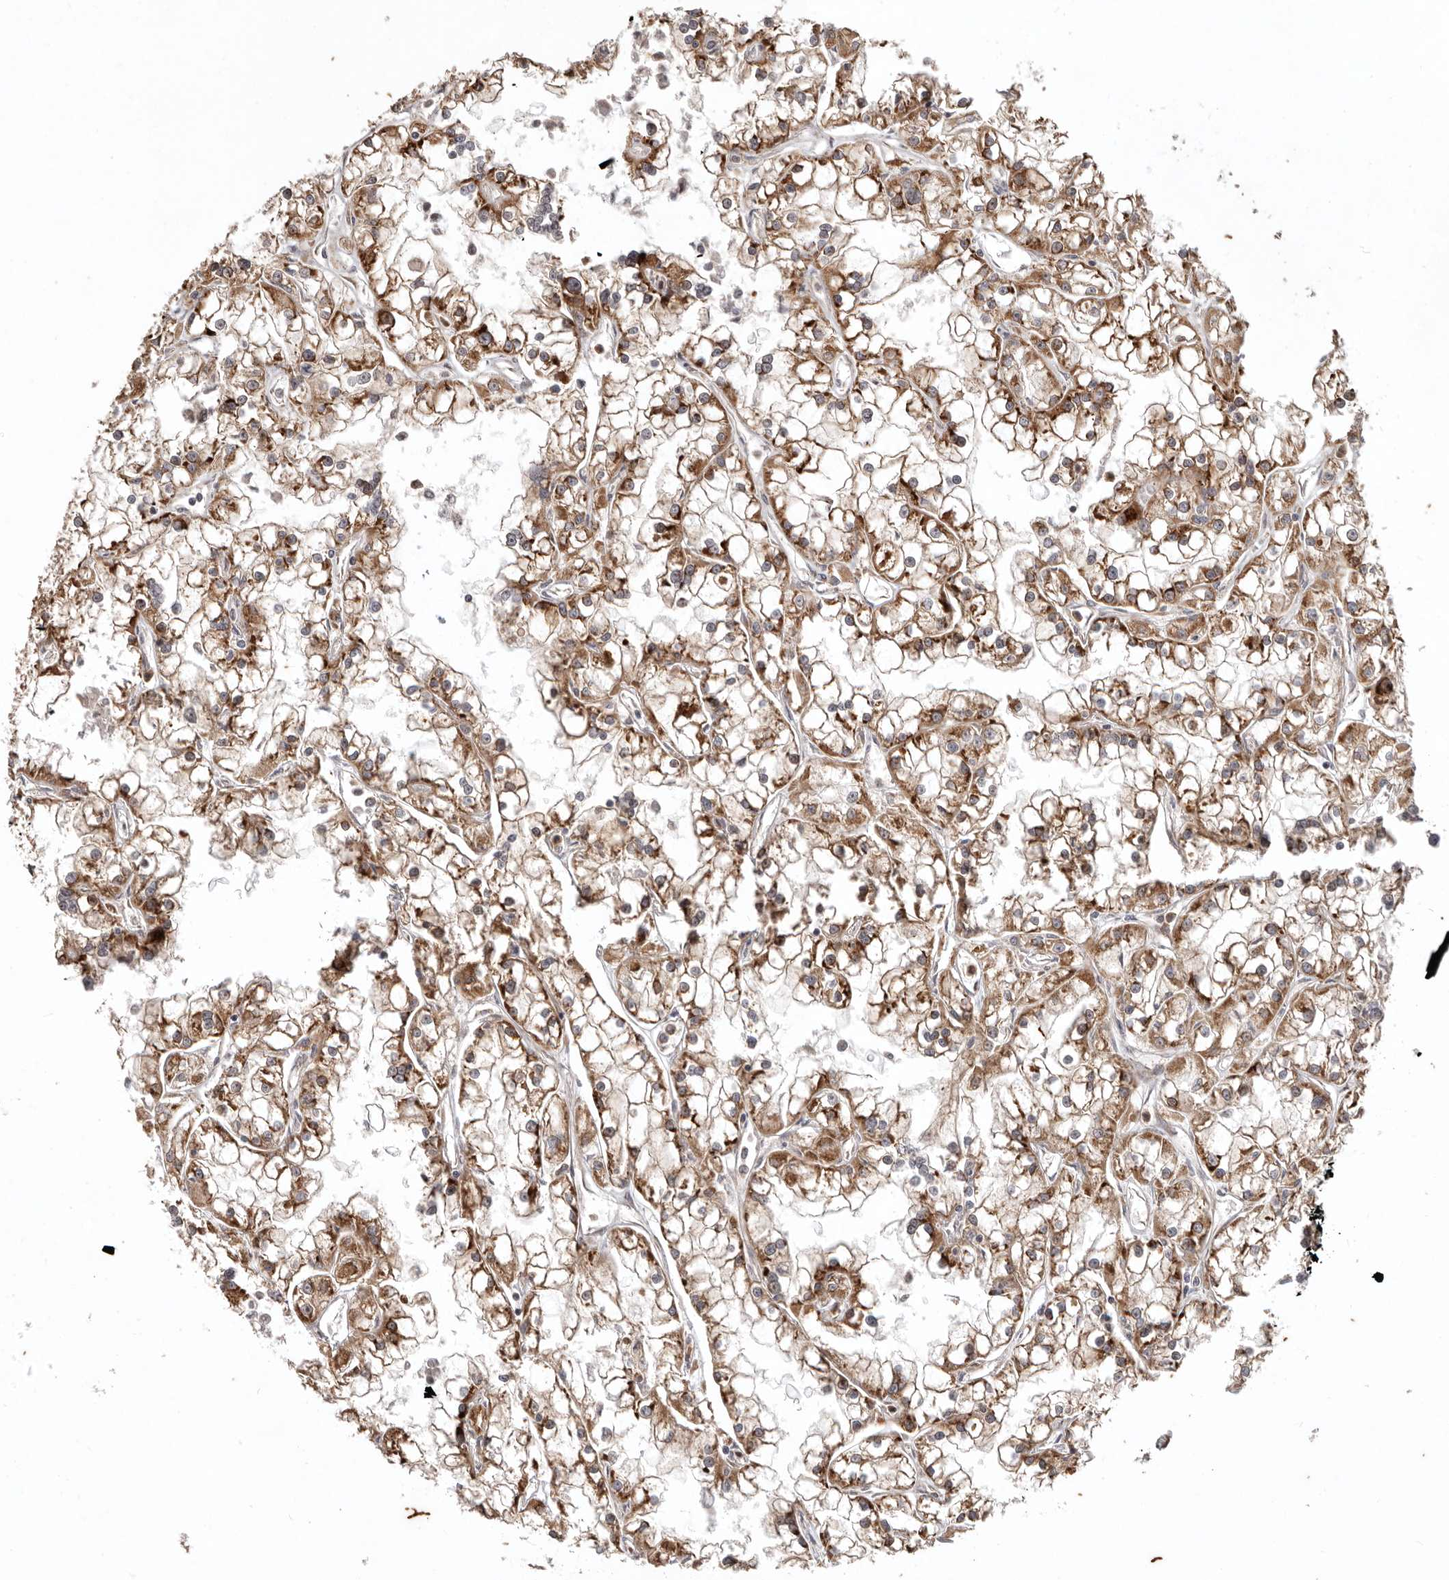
{"staining": {"intensity": "strong", "quantity": "25%-75%", "location": "cytoplasmic/membranous"}, "tissue": "renal cancer", "cell_type": "Tumor cells", "image_type": "cancer", "snomed": [{"axis": "morphology", "description": "Adenocarcinoma, NOS"}, {"axis": "topography", "description": "Kidney"}], "caption": "Immunohistochemical staining of renal cancer (adenocarcinoma) displays strong cytoplasmic/membranous protein expression in approximately 25%-75% of tumor cells. The protein of interest is stained brown, and the nuclei are stained in blue (DAB IHC with brightfield microscopy, high magnification).", "gene": "MRPS10", "patient": {"sex": "female", "age": 52}}